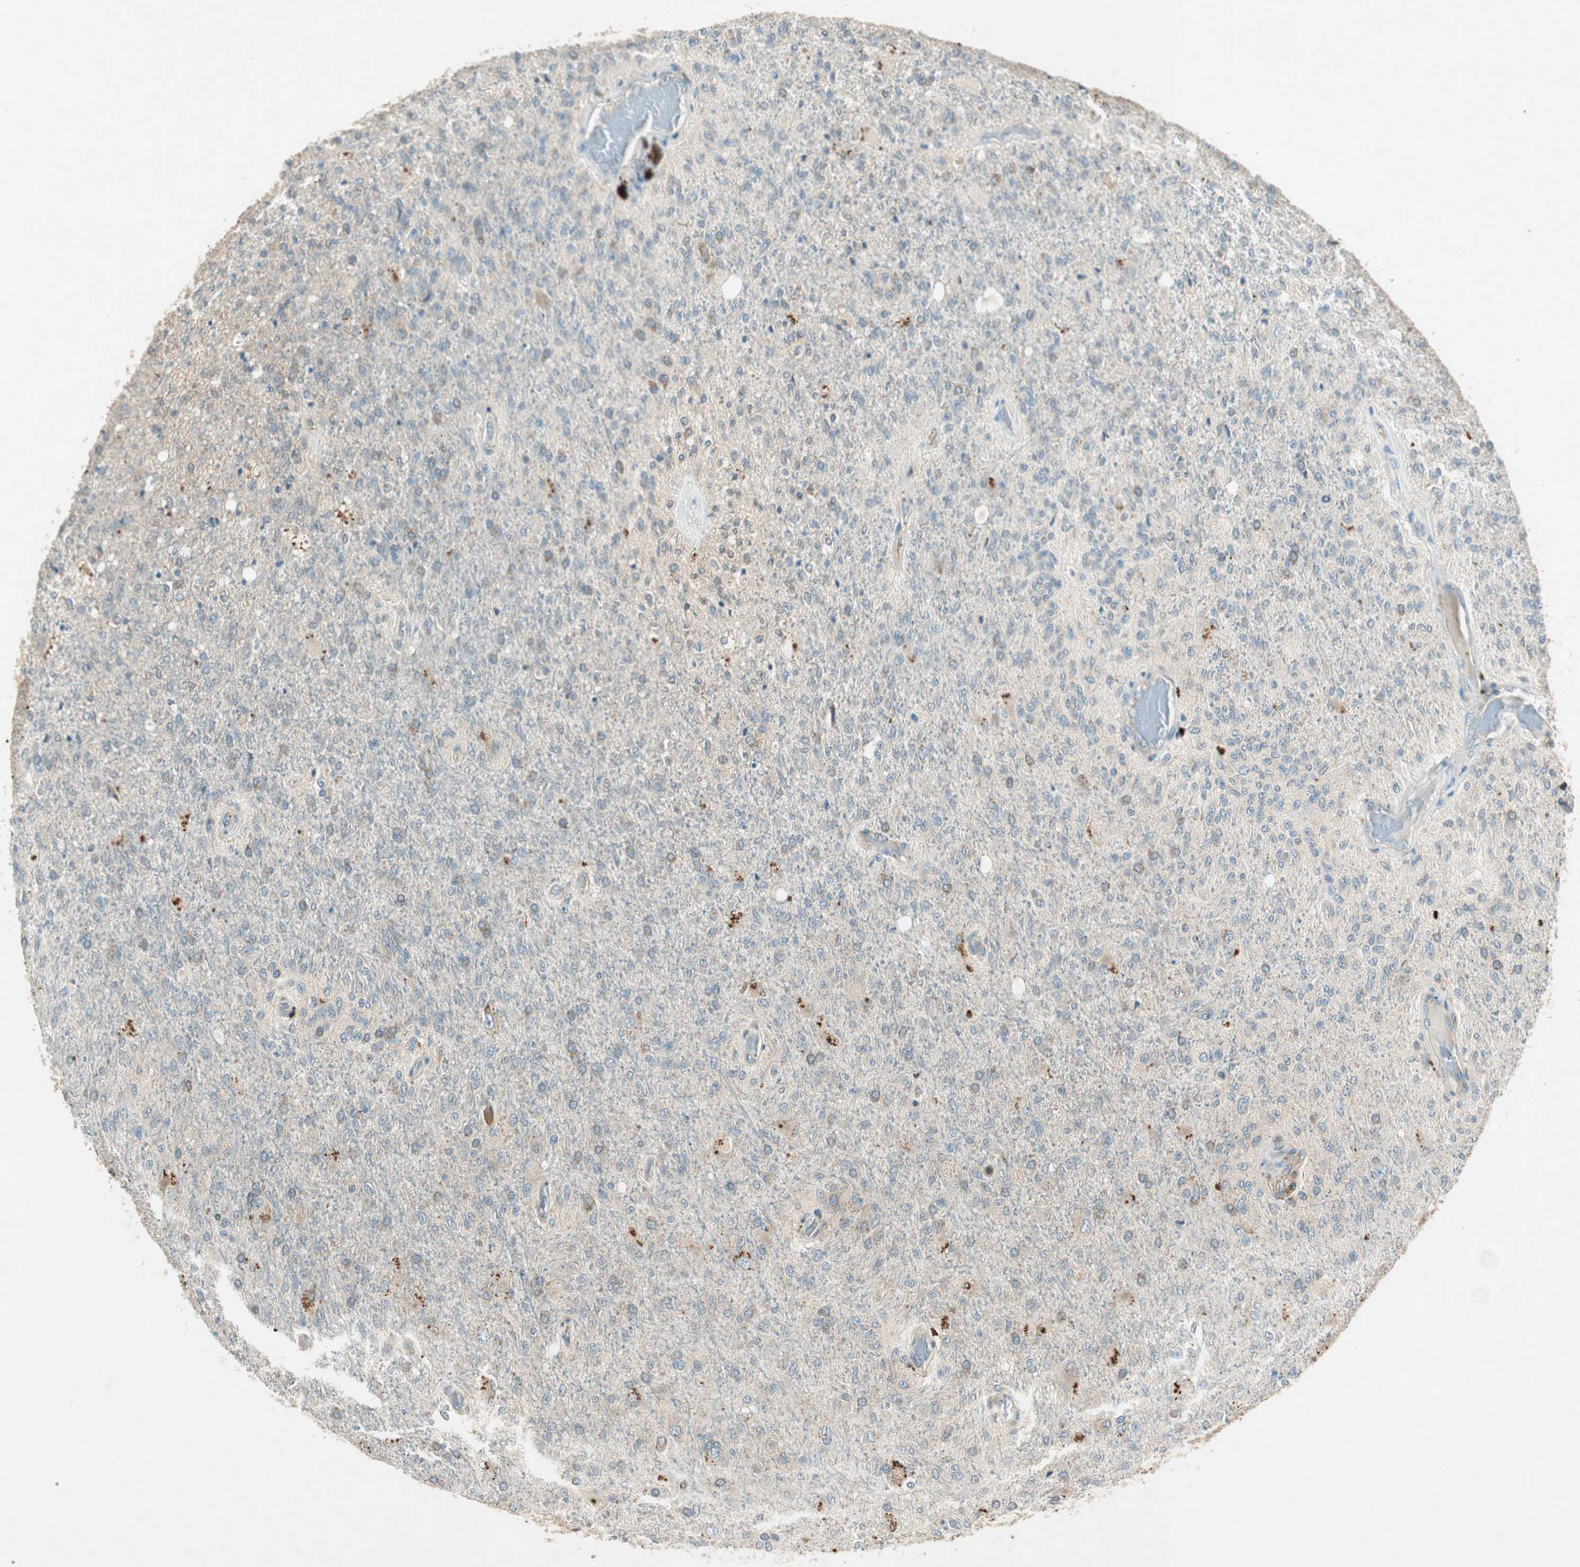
{"staining": {"intensity": "moderate", "quantity": "25%-75%", "location": "cytoplasmic/membranous"}, "tissue": "glioma", "cell_type": "Tumor cells", "image_type": "cancer", "snomed": [{"axis": "morphology", "description": "Normal tissue, NOS"}, {"axis": "morphology", "description": "Glioma, malignant, High grade"}, {"axis": "topography", "description": "Cerebral cortex"}], "caption": "An image of glioma stained for a protein reveals moderate cytoplasmic/membranous brown staining in tumor cells.", "gene": "CHADL", "patient": {"sex": "male", "age": 77}}